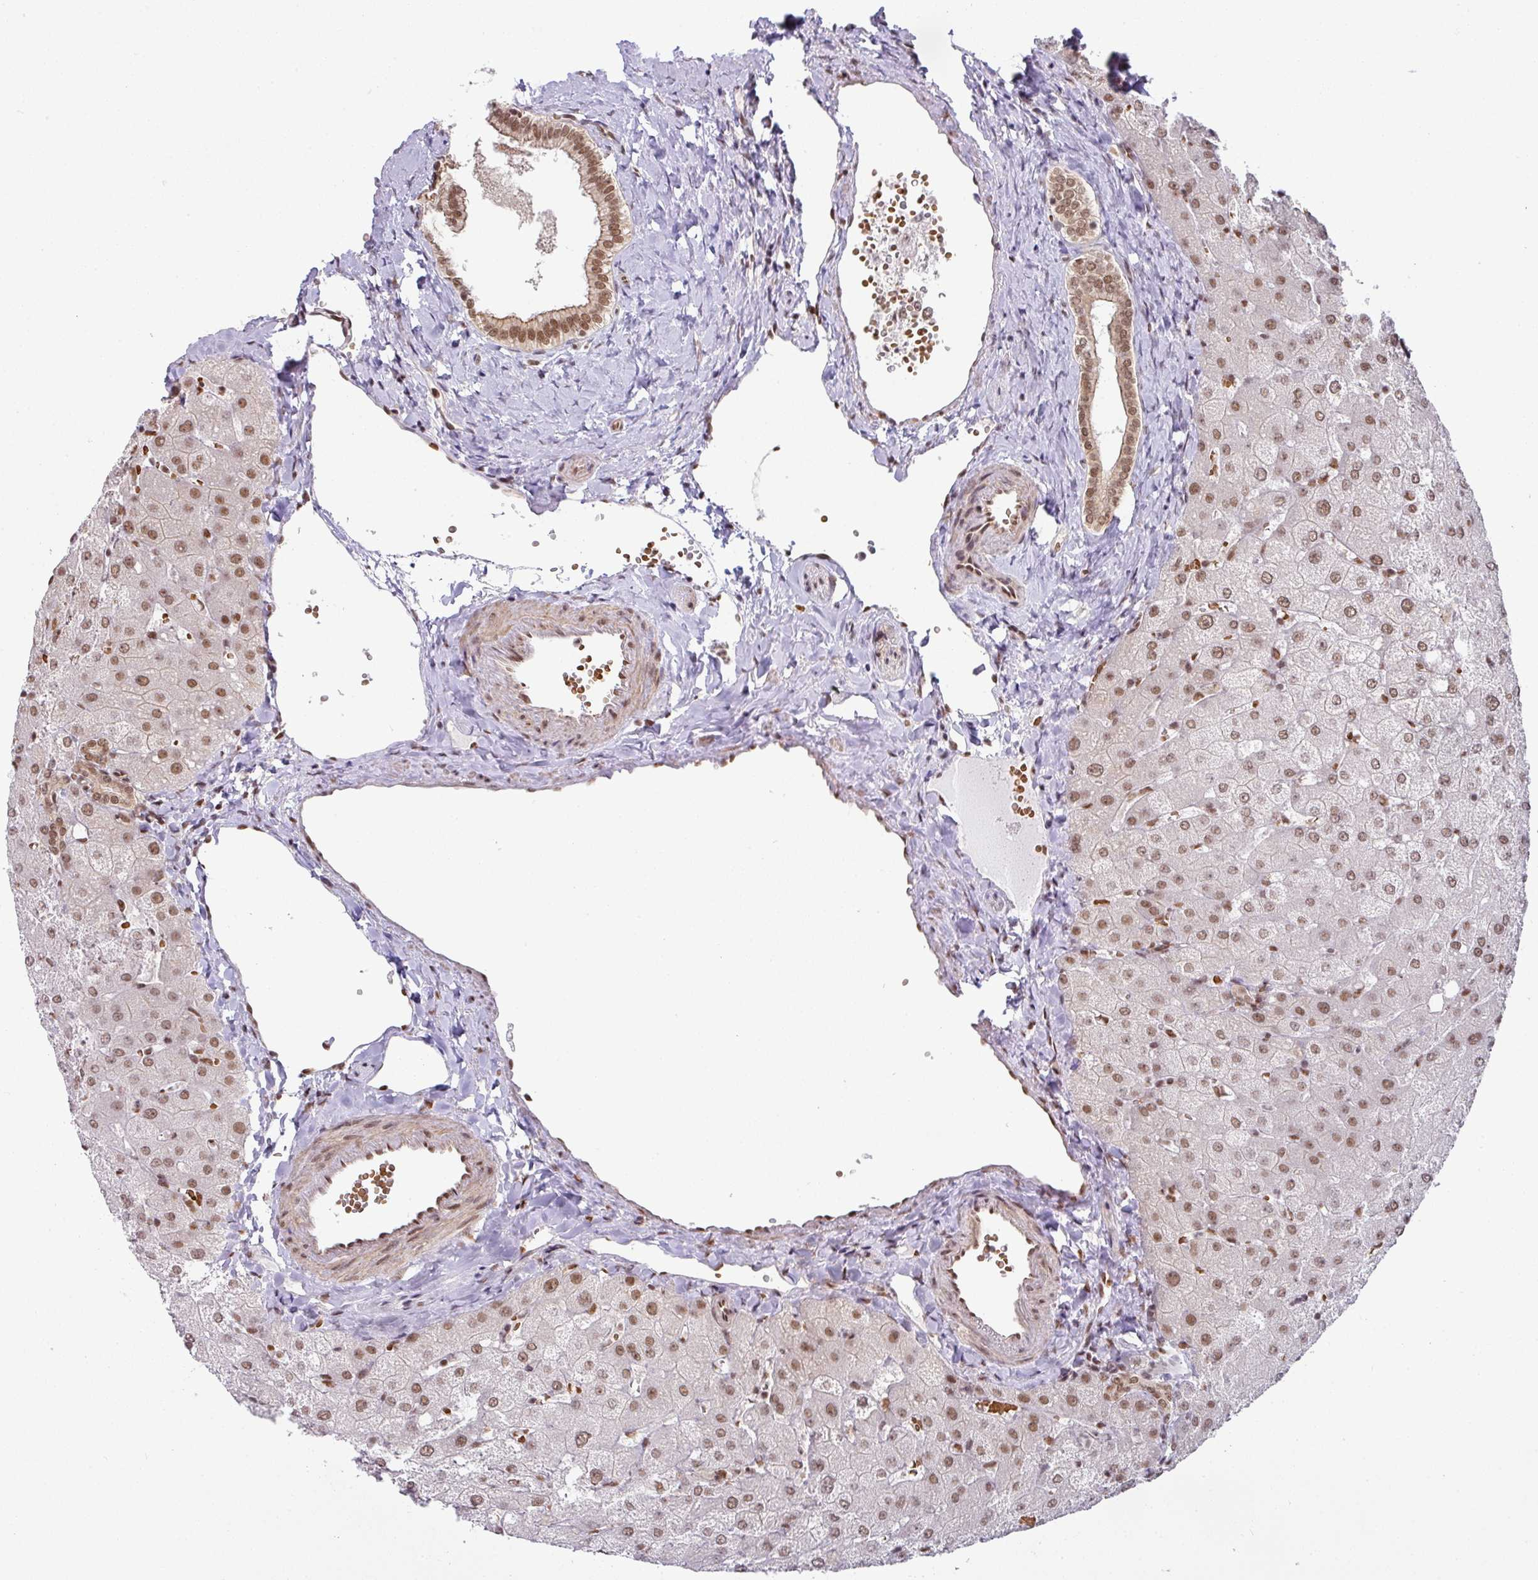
{"staining": {"intensity": "moderate", "quantity": ">75%", "location": "nuclear"}, "tissue": "liver", "cell_type": "Cholangiocytes", "image_type": "normal", "snomed": [{"axis": "morphology", "description": "Normal tissue, NOS"}, {"axis": "topography", "description": "Liver"}], "caption": "Immunohistochemistry (DAB) staining of unremarkable liver shows moderate nuclear protein expression in about >75% of cholangiocytes. Using DAB (brown) and hematoxylin (blue) stains, captured at high magnification using brightfield microscopy.", "gene": "NCOA5", "patient": {"sex": "female", "age": 54}}